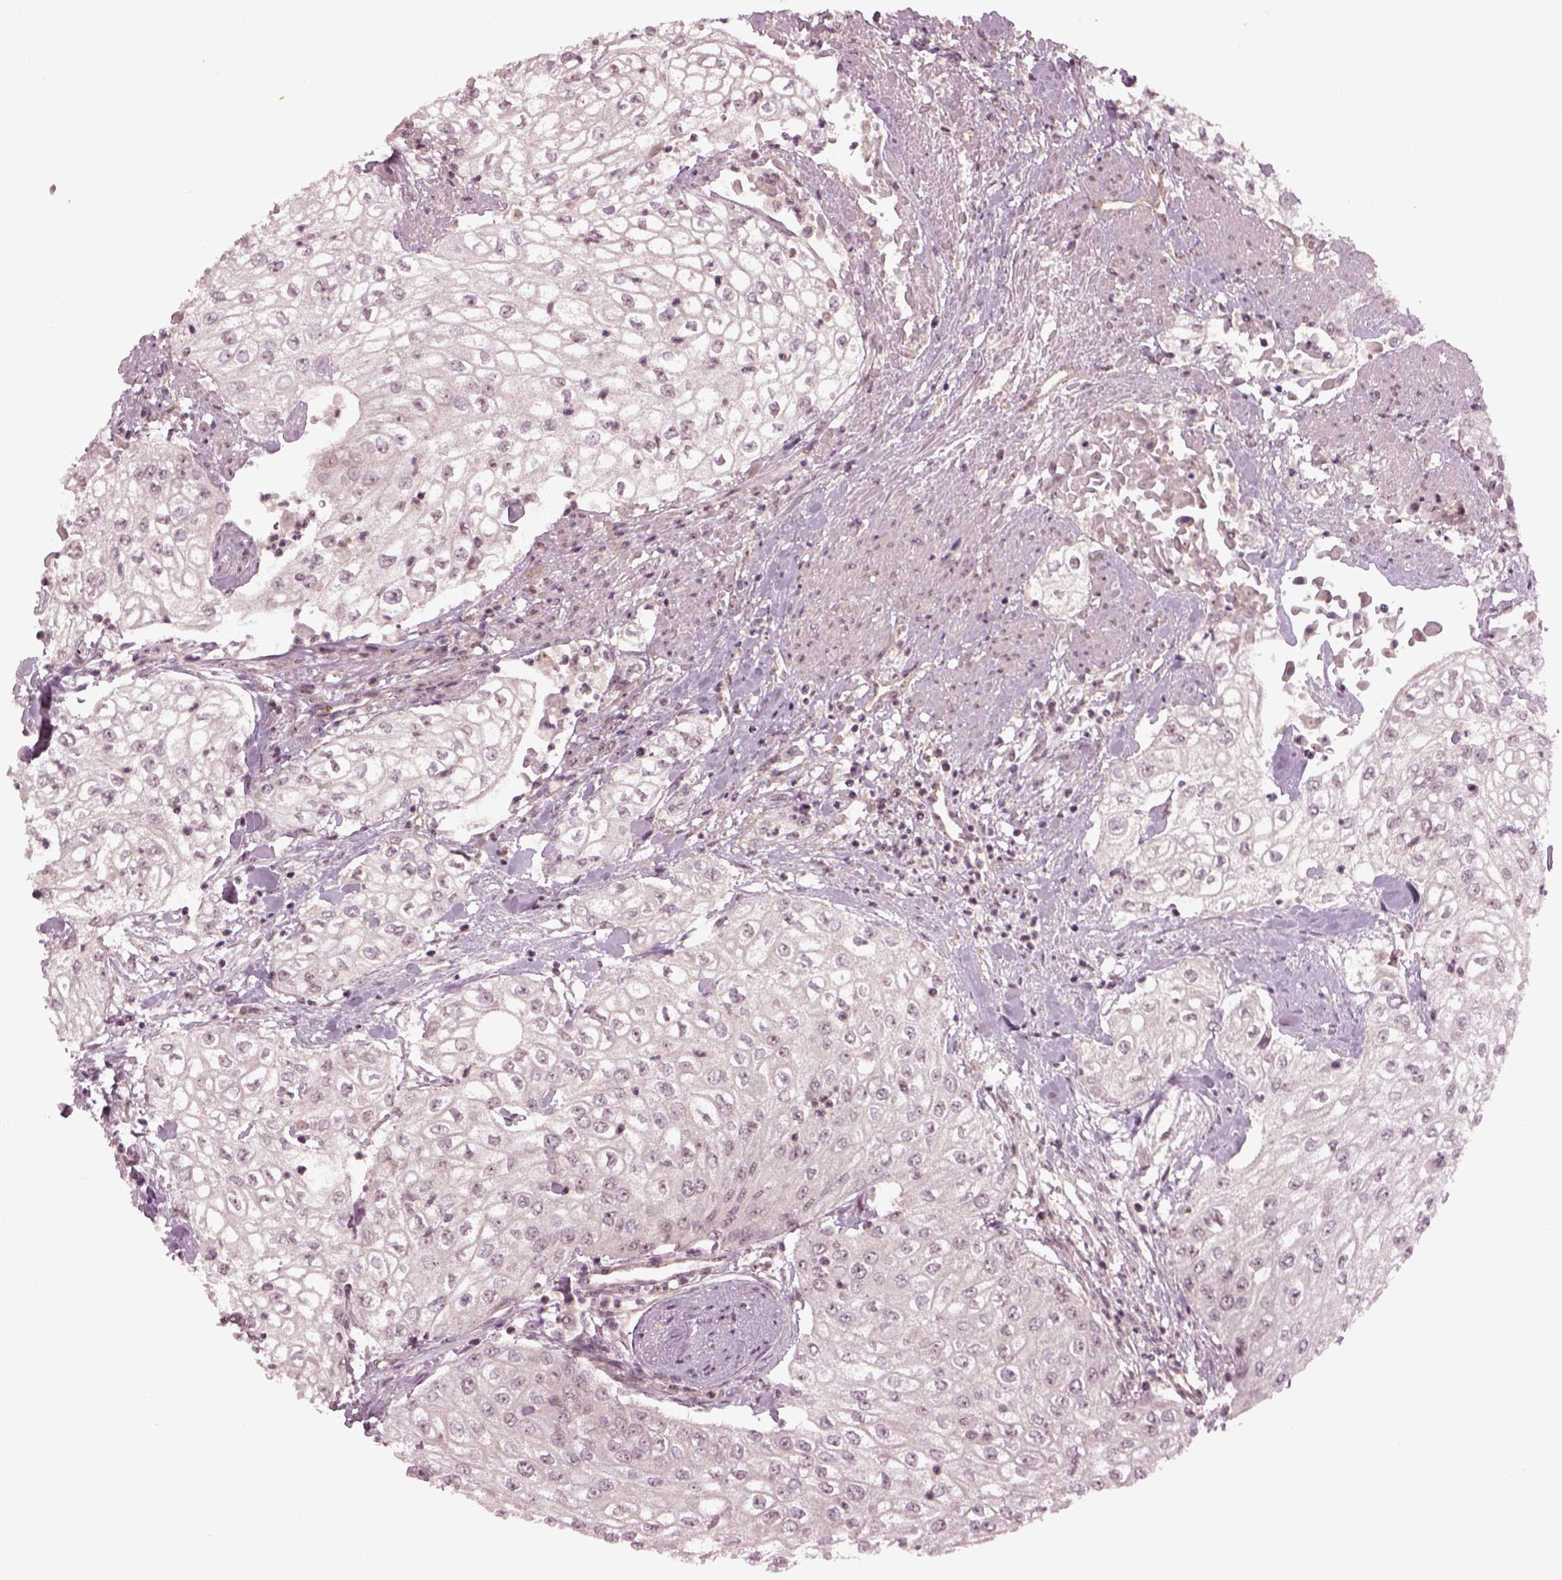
{"staining": {"intensity": "weak", "quantity": "25%-75%", "location": "nuclear"}, "tissue": "urothelial cancer", "cell_type": "Tumor cells", "image_type": "cancer", "snomed": [{"axis": "morphology", "description": "Urothelial carcinoma, High grade"}, {"axis": "topography", "description": "Urinary bladder"}], "caption": "A brown stain labels weak nuclear positivity of a protein in human high-grade urothelial carcinoma tumor cells.", "gene": "GNRH1", "patient": {"sex": "male", "age": 62}}